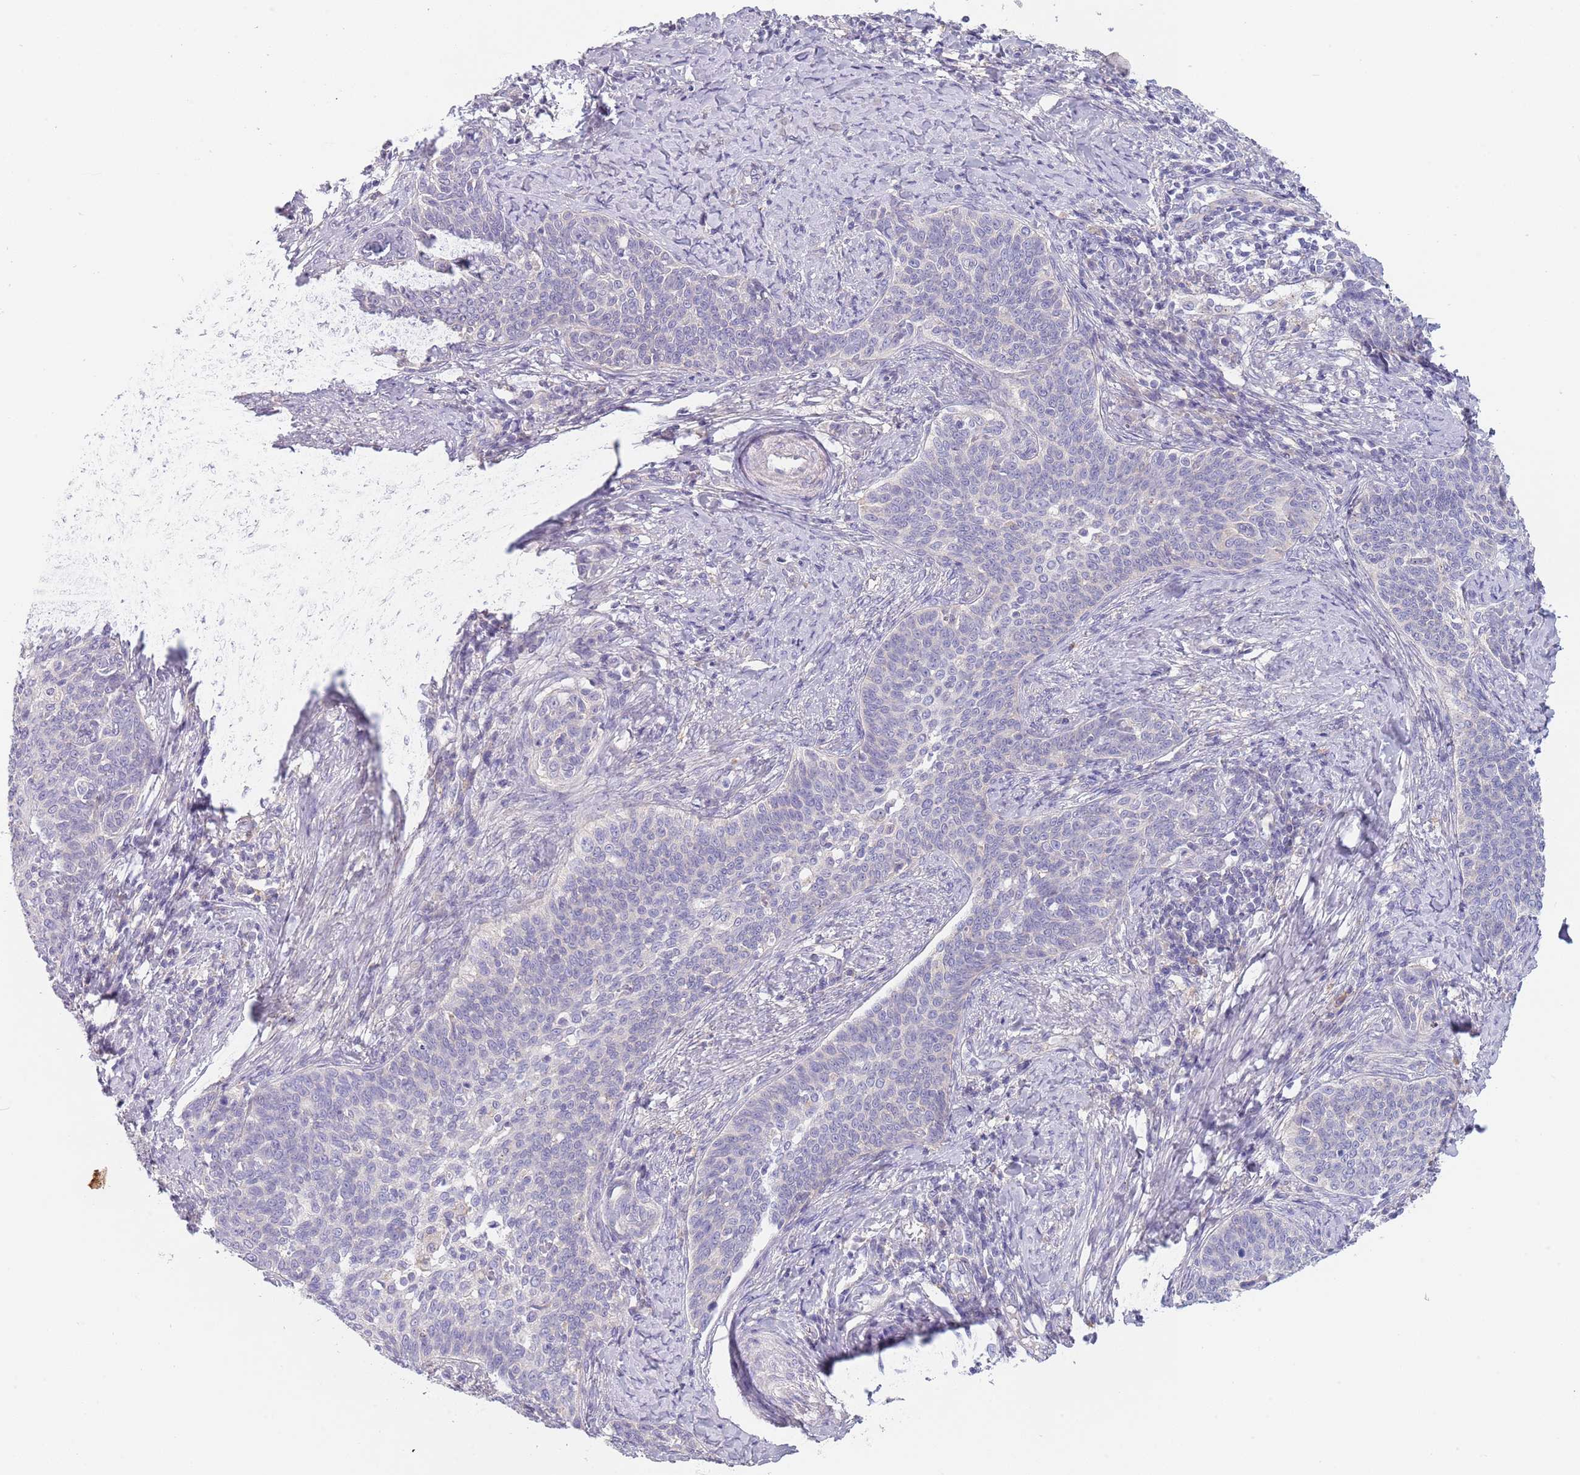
{"staining": {"intensity": "negative", "quantity": "none", "location": "none"}, "tissue": "cervical cancer", "cell_type": "Tumor cells", "image_type": "cancer", "snomed": [{"axis": "morphology", "description": "Squamous cell carcinoma, NOS"}, {"axis": "topography", "description": "Cervix"}], "caption": "Tumor cells show no significant expression in cervical squamous cell carcinoma. (IHC, brightfield microscopy, high magnification).", "gene": "MAN1C1", "patient": {"sex": "female", "age": 39}}